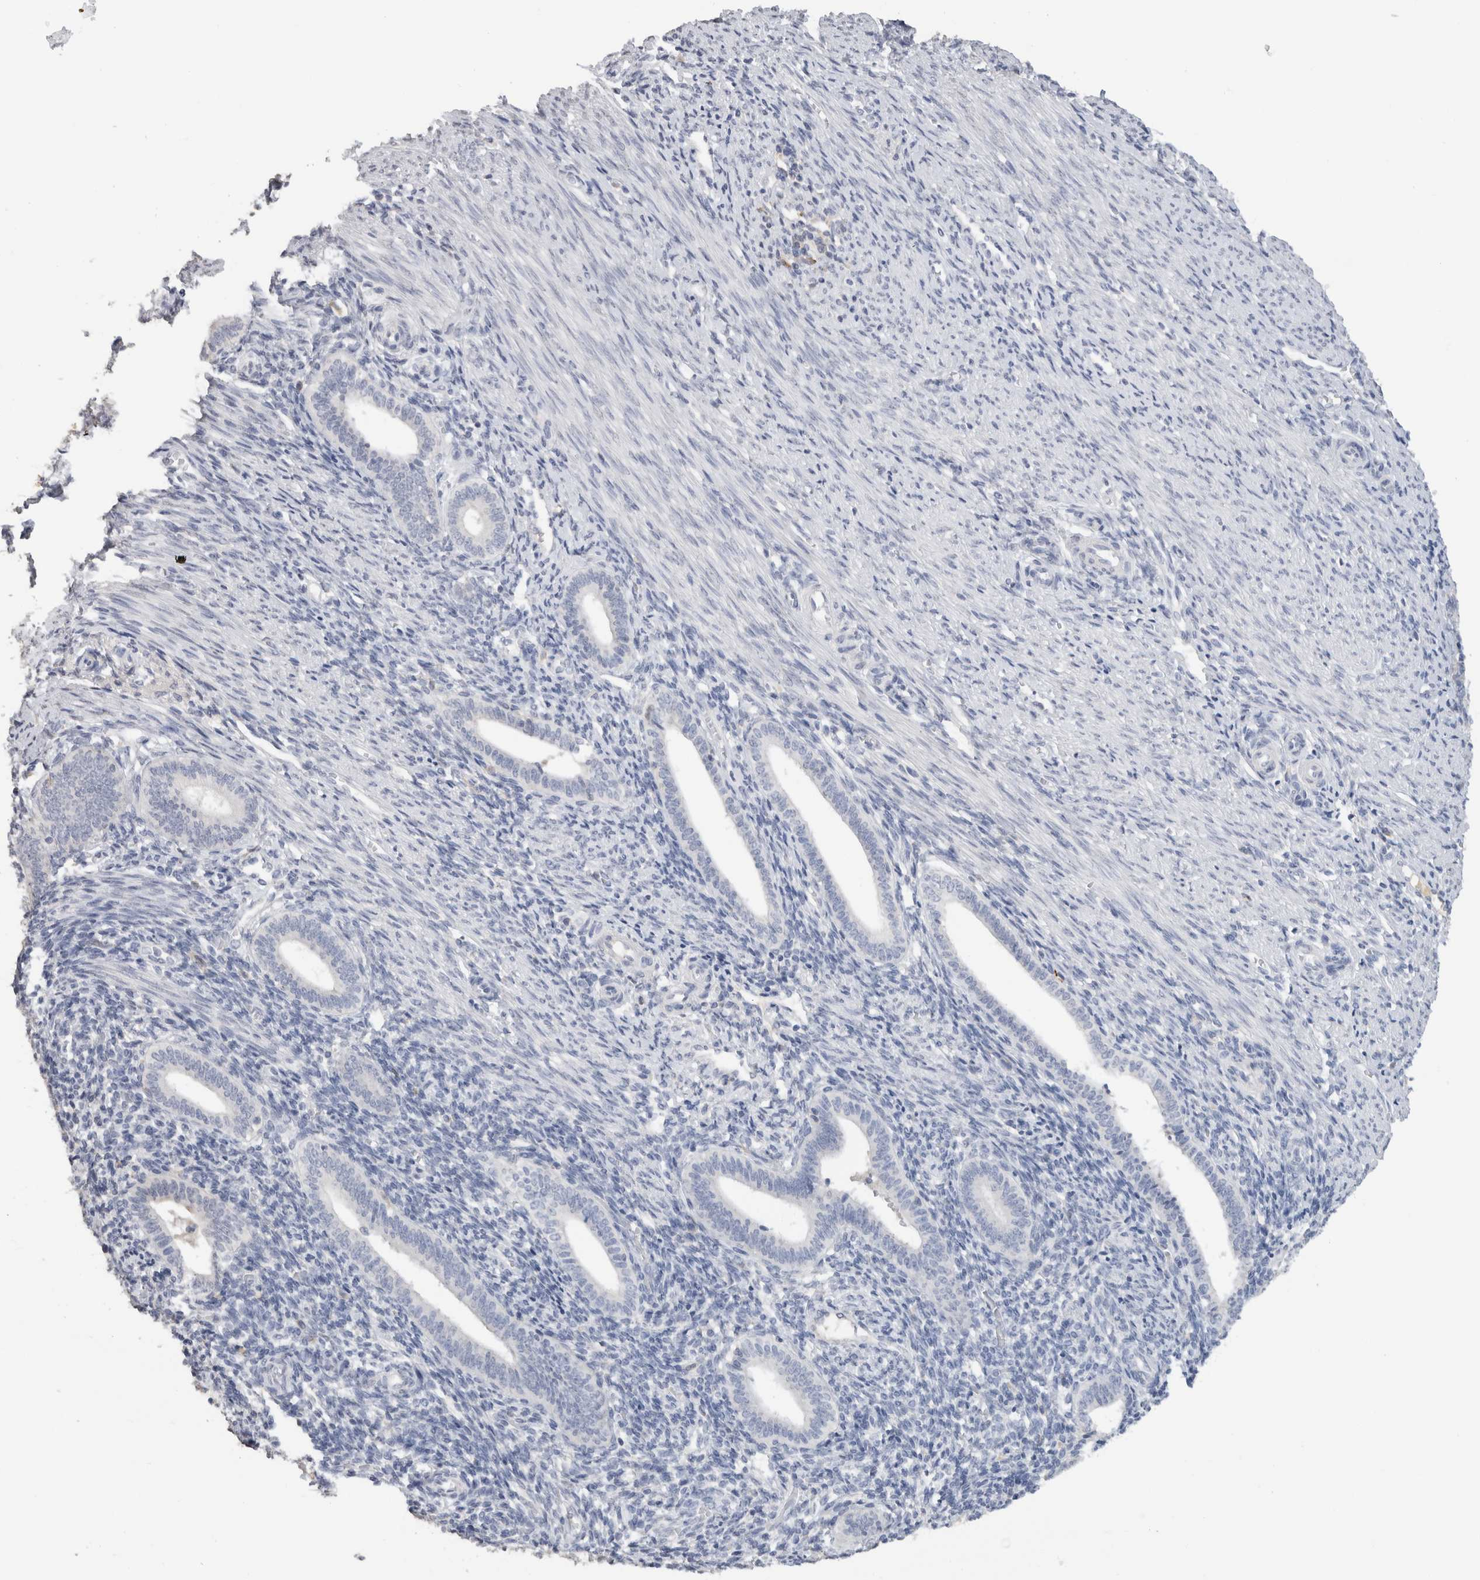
{"staining": {"intensity": "negative", "quantity": "none", "location": "none"}, "tissue": "endometrium", "cell_type": "Cells in endometrial stroma", "image_type": "normal", "snomed": [{"axis": "morphology", "description": "Normal tissue, NOS"}, {"axis": "topography", "description": "Uterus"}, {"axis": "topography", "description": "Endometrium"}], "caption": "The micrograph shows no staining of cells in endometrial stroma in unremarkable endometrium. (DAB (3,3'-diaminobenzidine) immunohistochemistry visualized using brightfield microscopy, high magnification).", "gene": "LAMP3", "patient": {"sex": "female", "age": 33}}